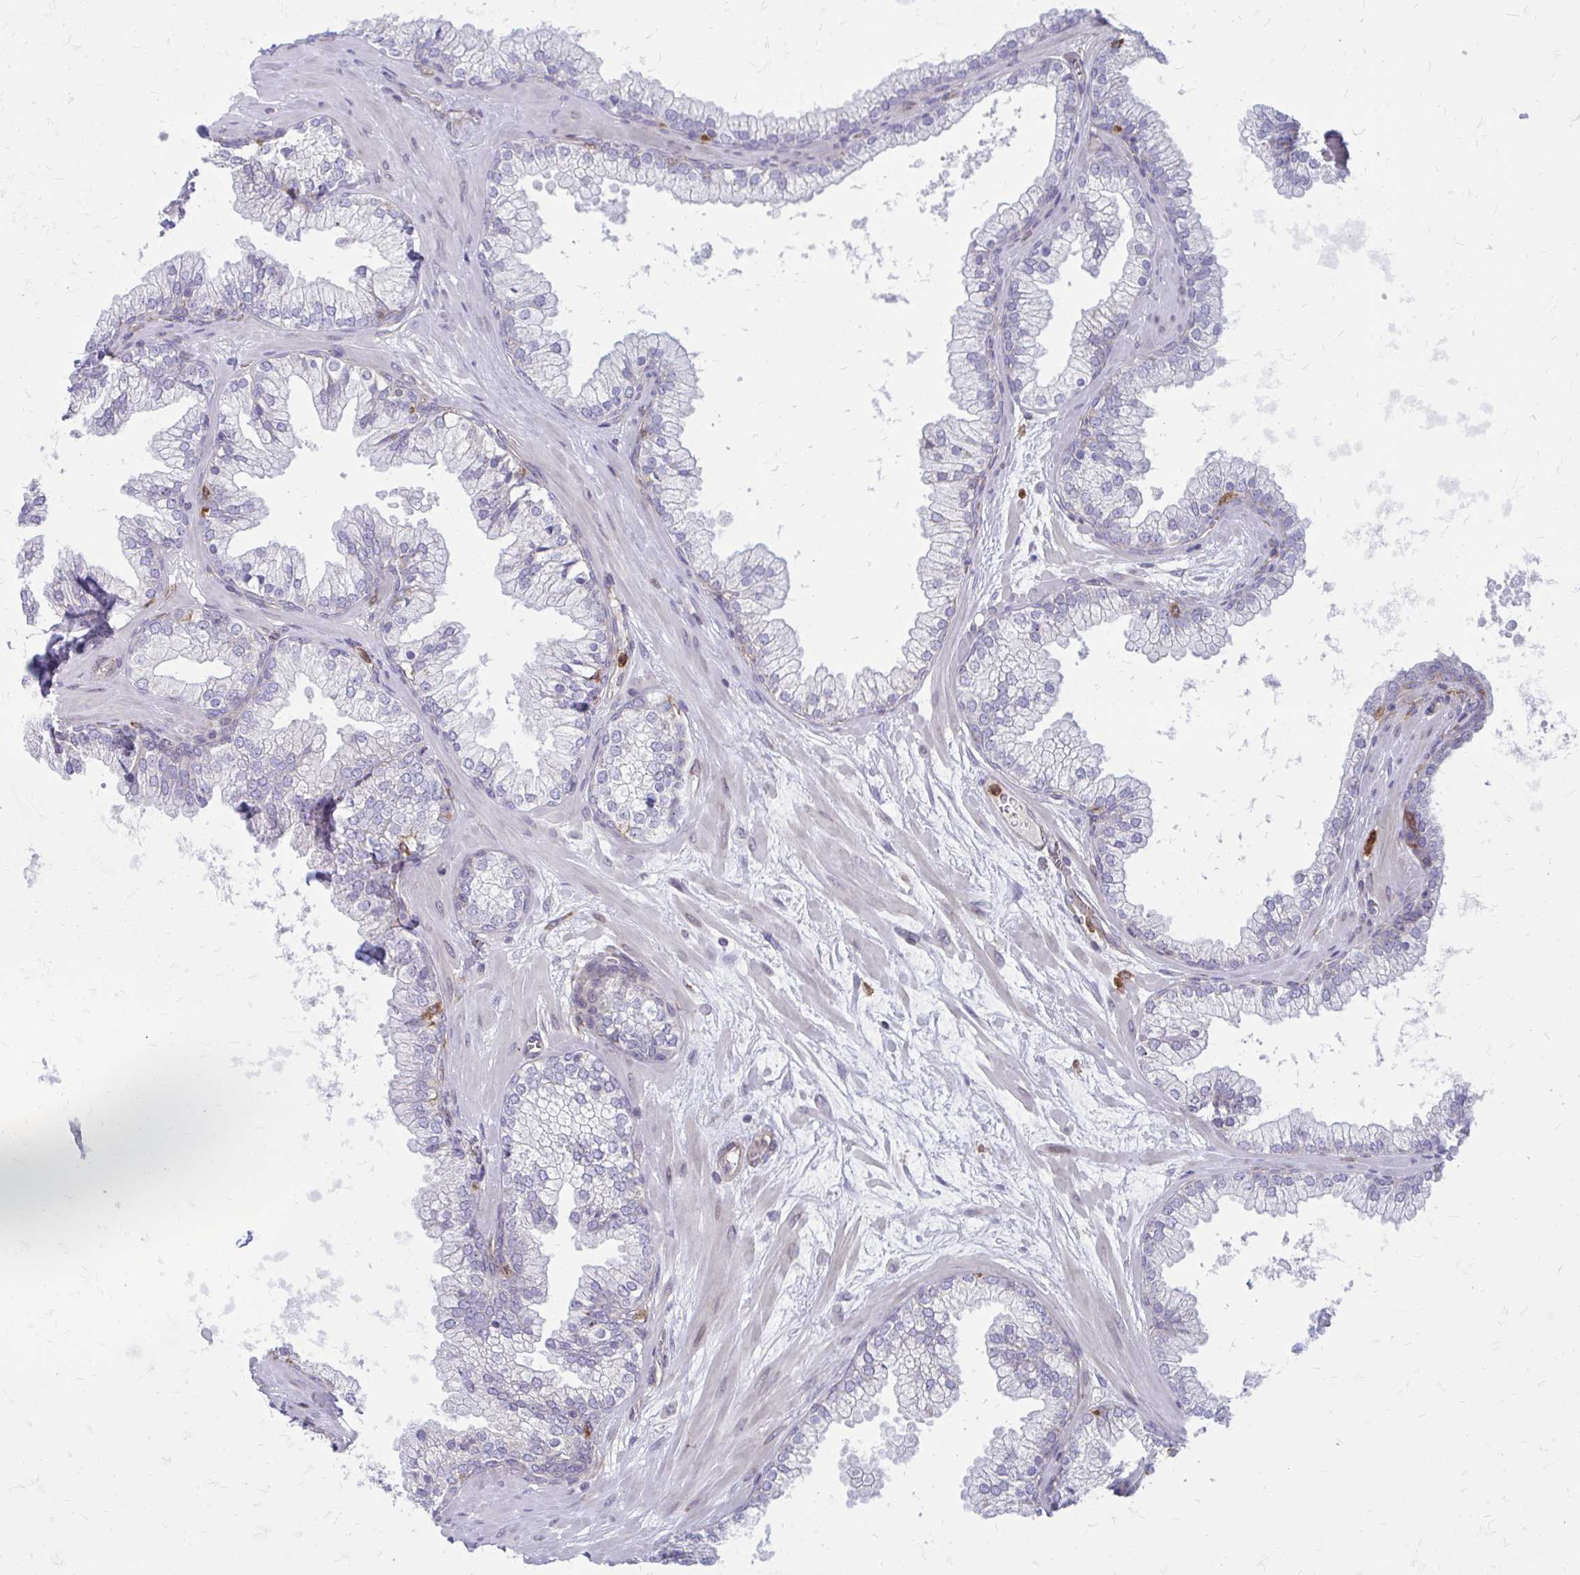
{"staining": {"intensity": "negative", "quantity": "none", "location": "none"}, "tissue": "prostate", "cell_type": "Glandular cells", "image_type": "normal", "snomed": [{"axis": "morphology", "description": "Normal tissue, NOS"}, {"axis": "topography", "description": "Prostate"}, {"axis": "topography", "description": "Peripheral nerve tissue"}], "caption": "This is an immunohistochemistry micrograph of normal prostate. There is no positivity in glandular cells.", "gene": "ASAP1", "patient": {"sex": "male", "age": 61}}